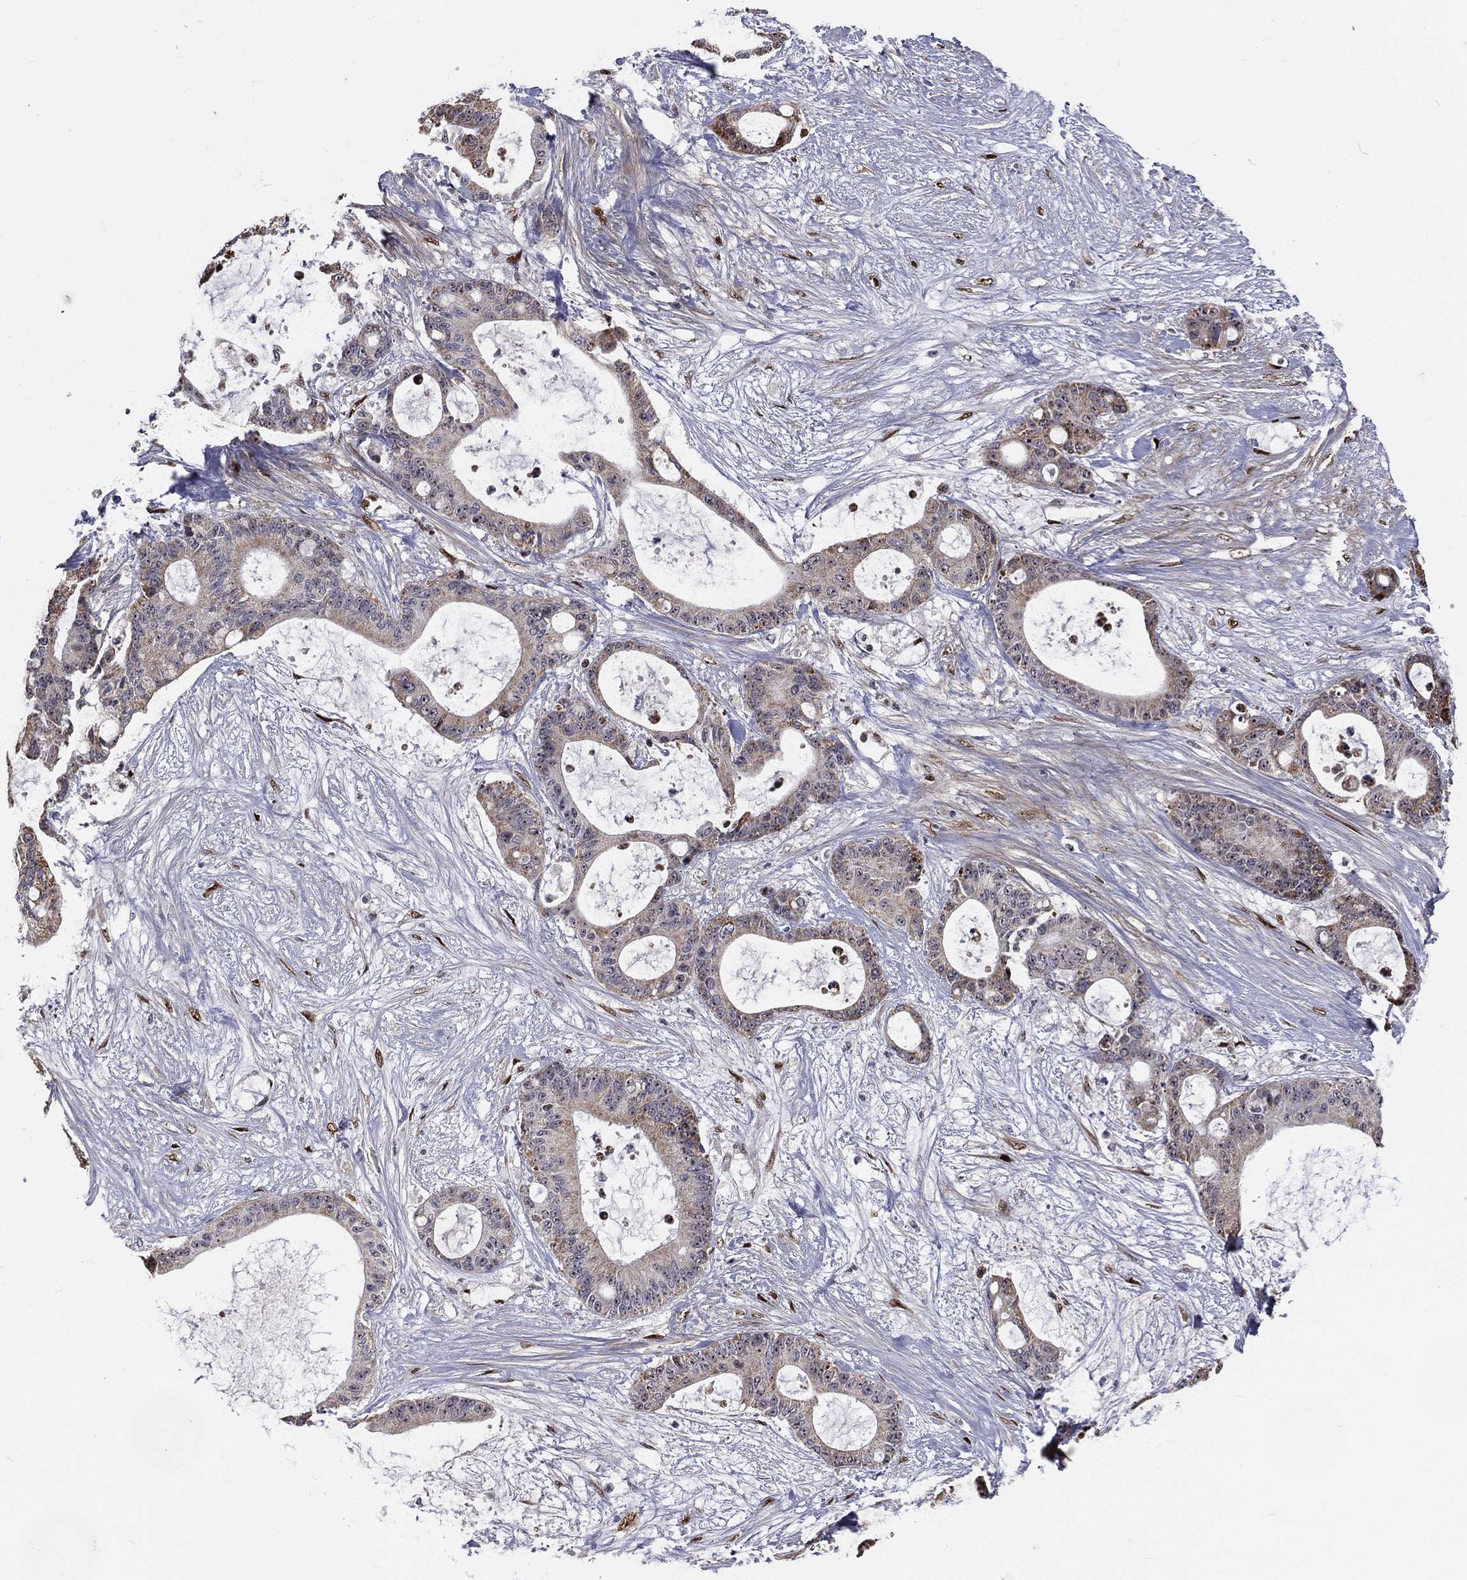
{"staining": {"intensity": "weak", "quantity": "25%-75%", "location": "cytoplasmic/membranous,nuclear"}, "tissue": "liver cancer", "cell_type": "Tumor cells", "image_type": "cancer", "snomed": [{"axis": "morphology", "description": "Normal tissue, NOS"}, {"axis": "morphology", "description": "Cholangiocarcinoma"}, {"axis": "topography", "description": "Liver"}, {"axis": "topography", "description": "Peripheral nerve tissue"}], "caption": "This is an image of IHC staining of liver cancer, which shows weak expression in the cytoplasmic/membranous and nuclear of tumor cells.", "gene": "ZEB1", "patient": {"sex": "female", "age": 73}}